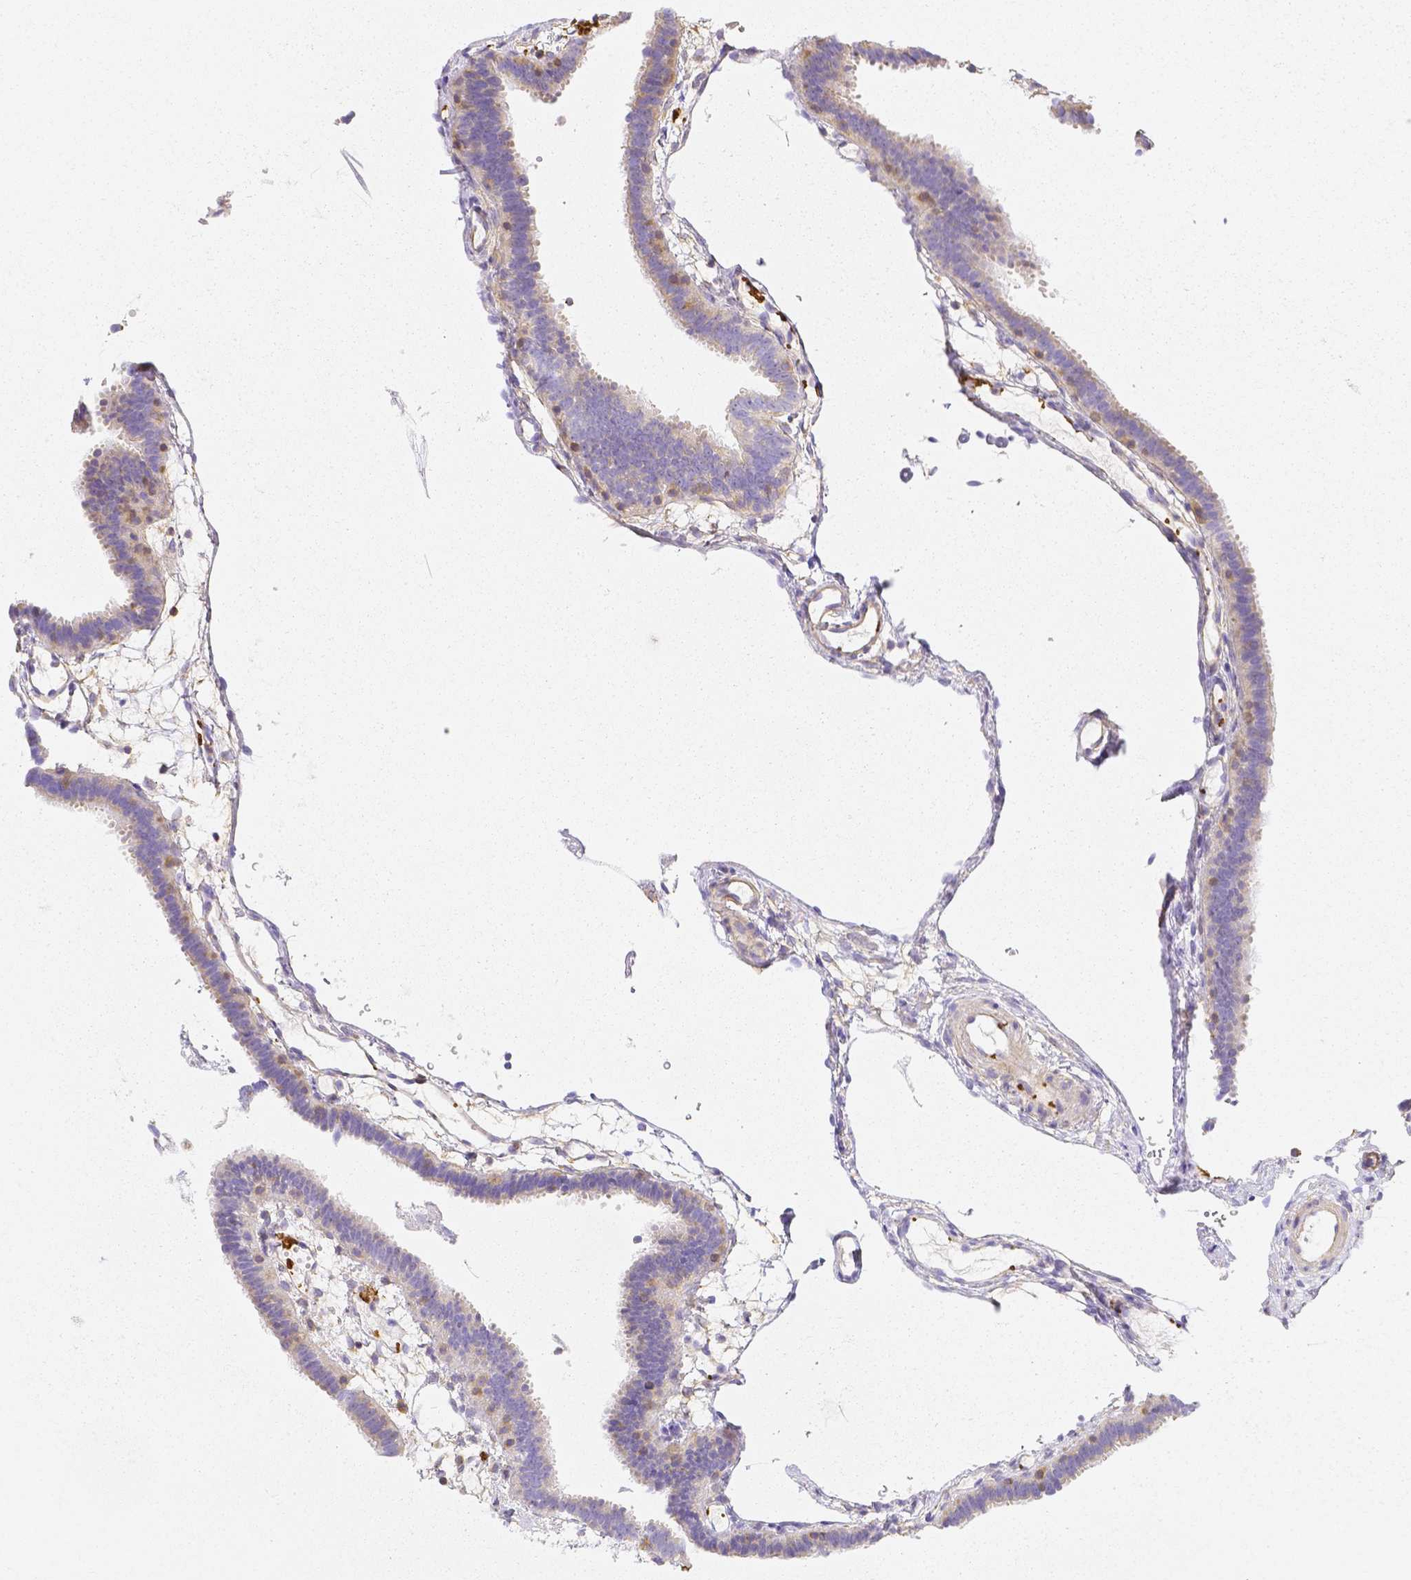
{"staining": {"intensity": "negative", "quantity": "none", "location": "none"}, "tissue": "fallopian tube", "cell_type": "Glandular cells", "image_type": "normal", "snomed": [{"axis": "morphology", "description": "Normal tissue, NOS"}, {"axis": "topography", "description": "Fallopian tube"}], "caption": "An immunohistochemistry micrograph of benign fallopian tube is shown. There is no staining in glandular cells of fallopian tube.", "gene": "ASAH2B", "patient": {"sex": "female", "age": 37}}